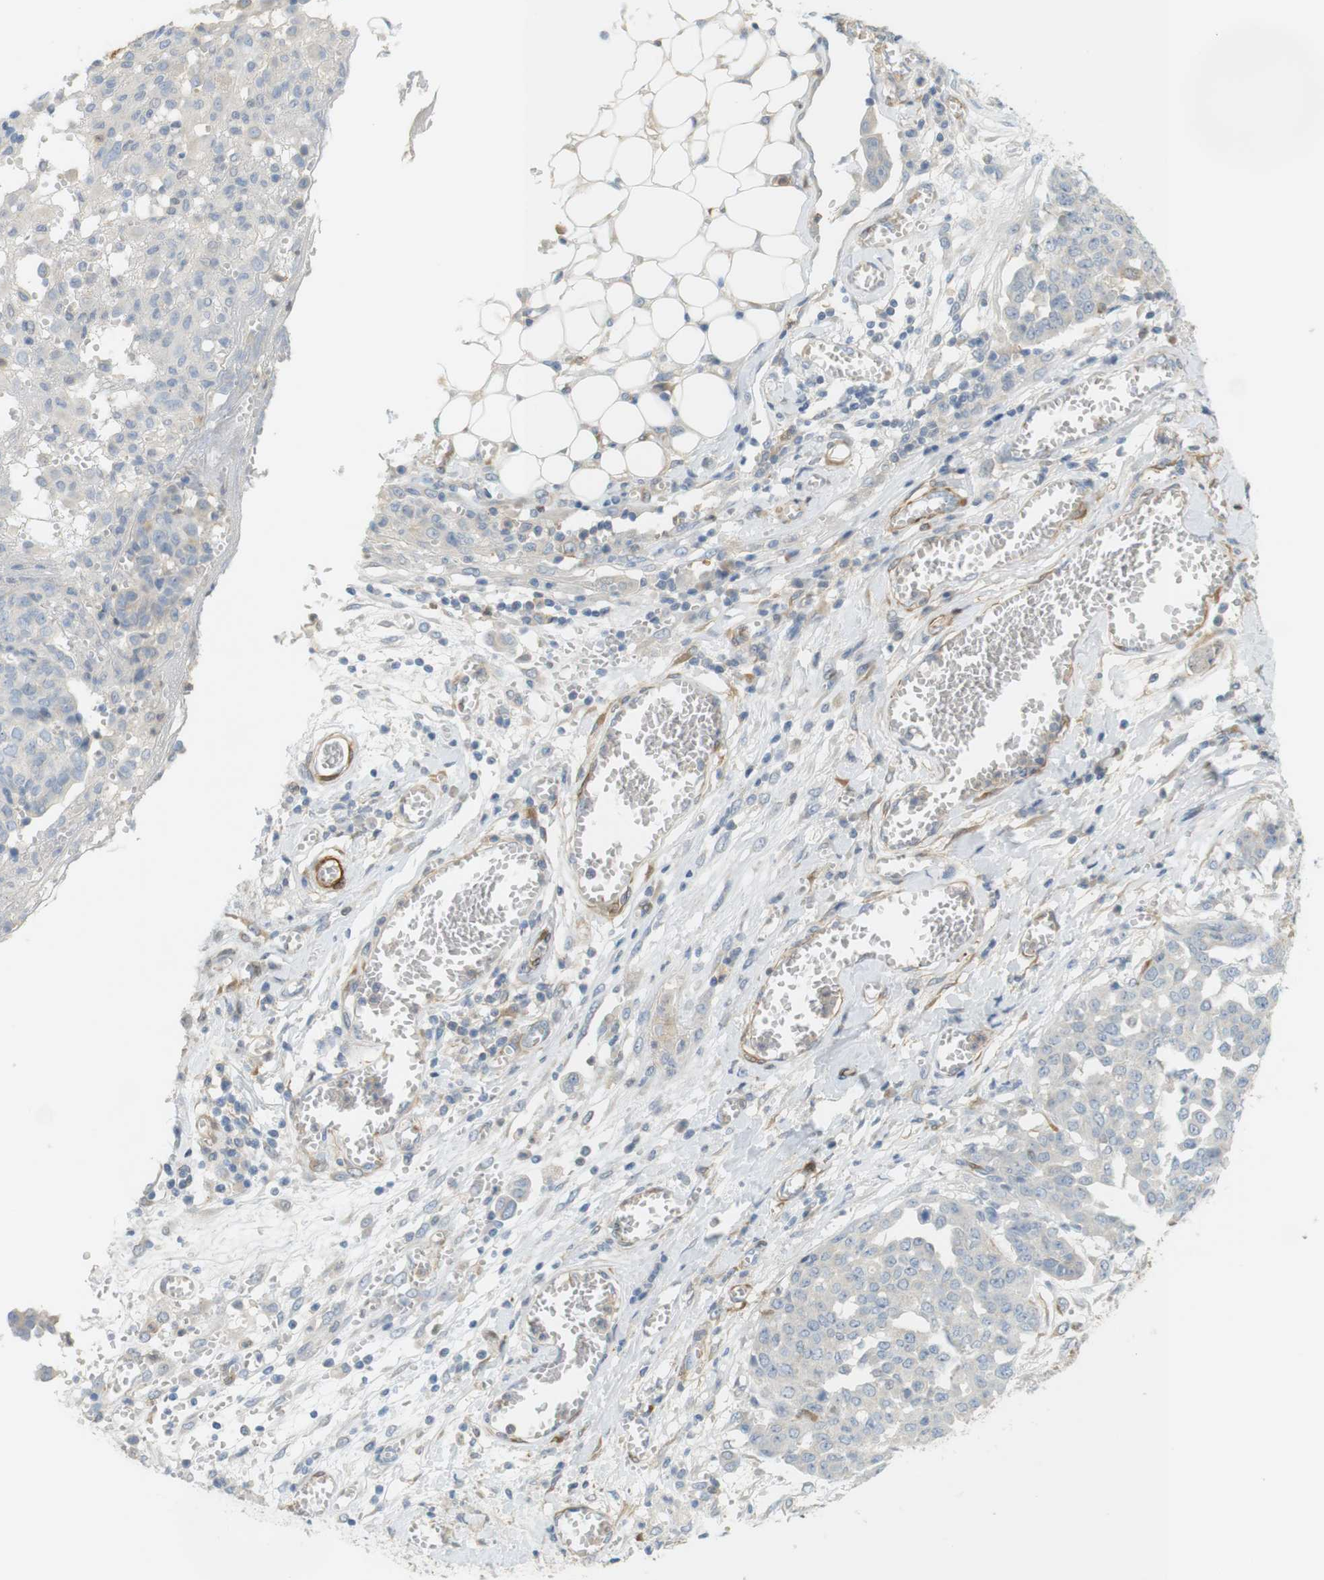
{"staining": {"intensity": "negative", "quantity": "none", "location": "none"}, "tissue": "ovarian cancer", "cell_type": "Tumor cells", "image_type": "cancer", "snomed": [{"axis": "morphology", "description": "Cystadenocarcinoma, serous, NOS"}, {"axis": "topography", "description": "Soft tissue"}, {"axis": "topography", "description": "Ovary"}], "caption": "Ovarian cancer was stained to show a protein in brown. There is no significant positivity in tumor cells. (IHC, brightfield microscopy, high magnification).", "gene": "PDE3A", "patient": {"sex": "female", "age": 57}}